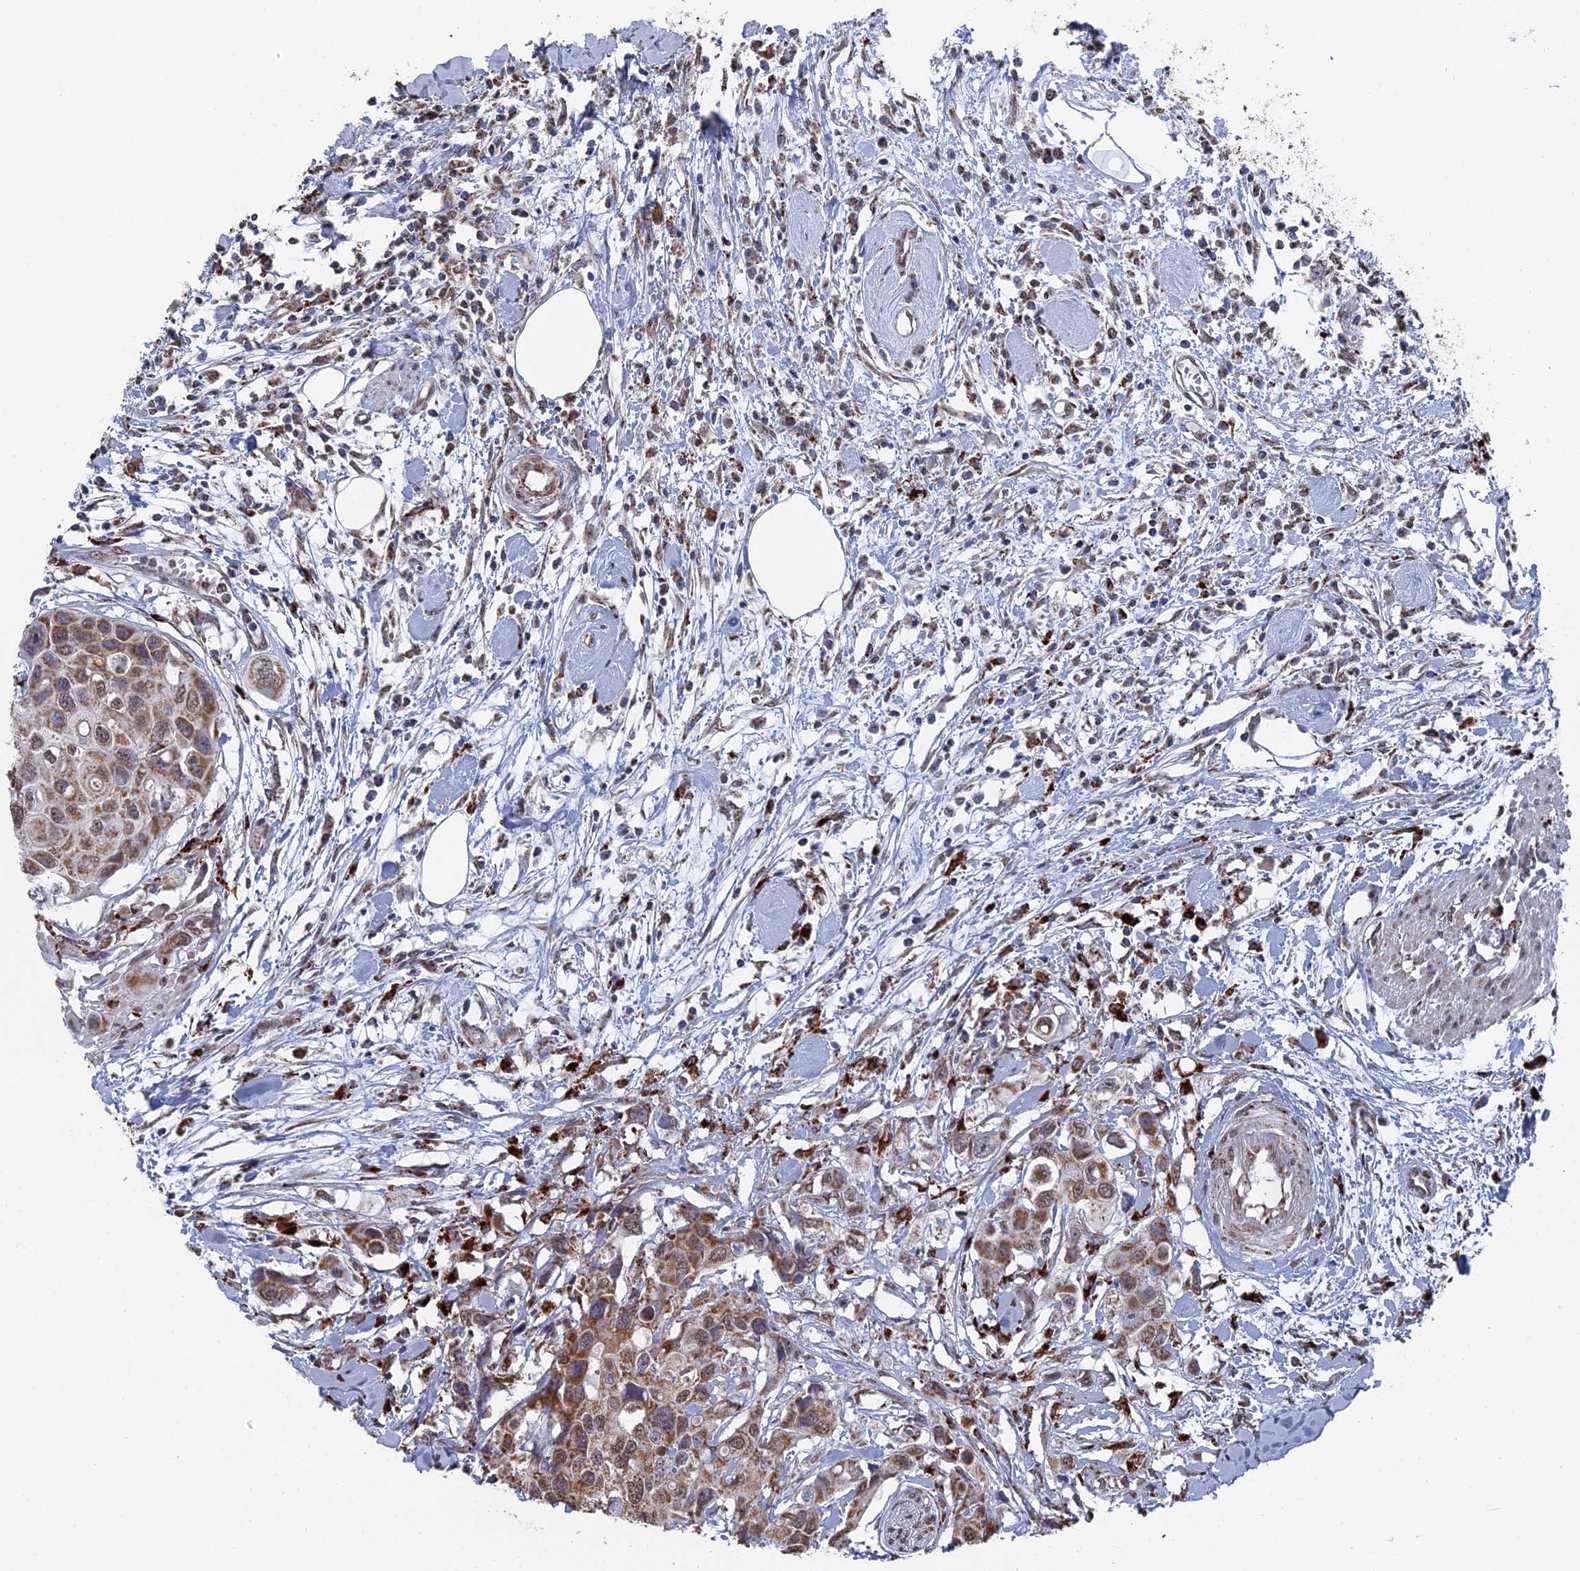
{"staining": {"intensity": "moderate", "quantity": ">75%", "location": "cytoplasmic/membranous,nuclear"}, "tissue": "colorectal cancer", "cell_type": "Tumor cells", "image_type": "cancer", "snomed": [{"axis": "morphology", "description": "Adenocarcinoma, NOS"}, {"axis": "topography", "description": "Colon"}], "caption": "This is an image of immunohistochemistry (IHC) staining of colorectal cancer, which shows moderate expression in the cytoplasmic/membranous and nuclear of tumor cells.", "gene": "SMG9", "patient": {"sex": "male", "age": 77}}